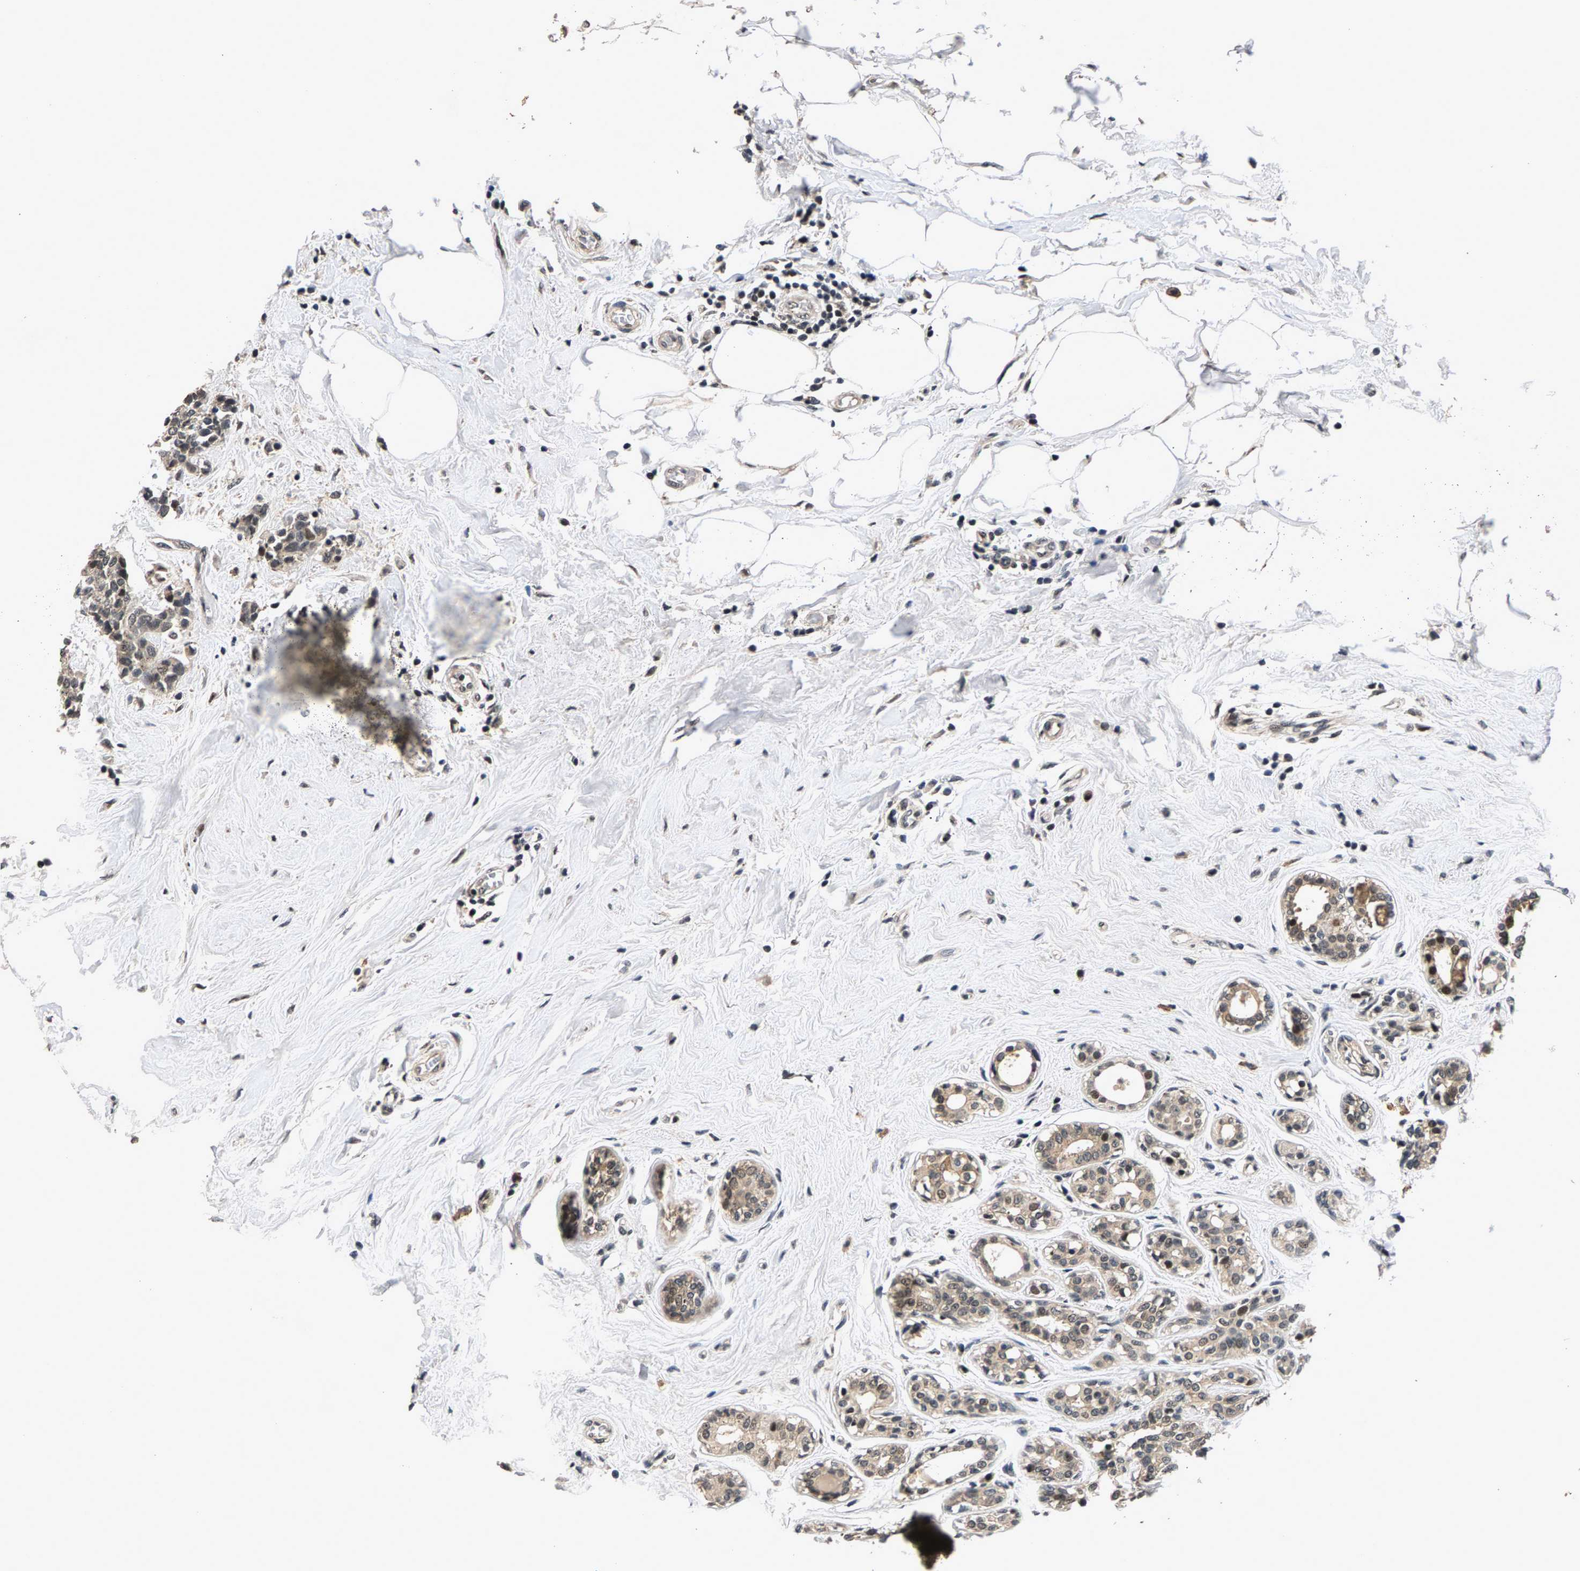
{"staining": {"intensity": "moderate", "quantity": ">75%", "location": "cytoplasmic/membranous,nuclear"}, "tissue": "breast cancer", "cell_type": "Tumor cells", "image_type": "cancer", "snomed": [{"axis": "morphology", "description": "Duct carcinoma"}, {"axis": "topography", "description": "Breast"}], "caption": "Tumor cells reveal moderate cytoplasmic/membranous and nuclear positivity in about >75% of cells in breast cancer. Immunohistochemistry (ihc) stains the protein in brown and the nuclei are stained blue.", "gene": "RBM33", "patient": {"sex": "female", "age": 55}}